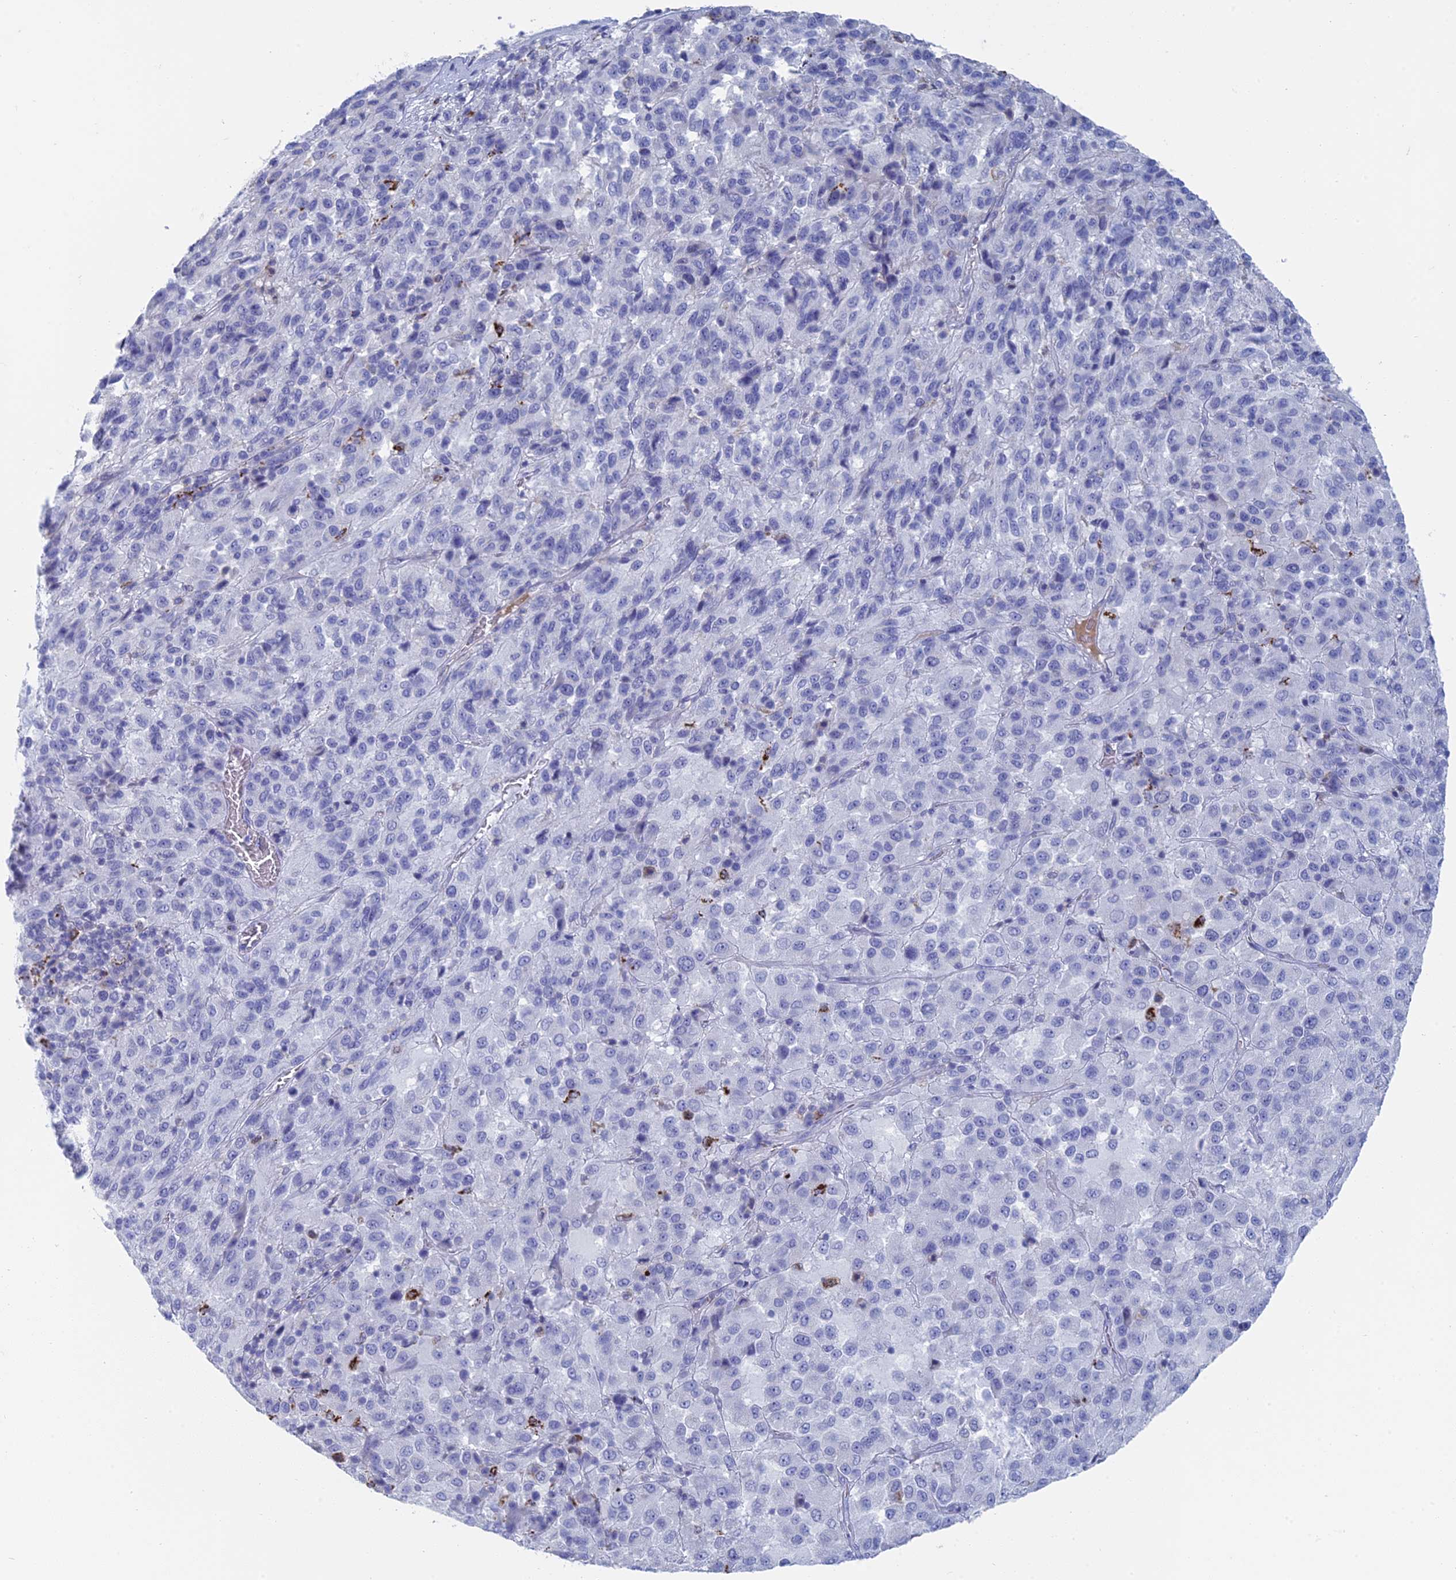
{"staining": {"intensity": "negative", "quantity": "none", "location": "none"}, "tissue": "melanoma", "cell_type": "Tumor cells", "image_type": "cancer", "snomed": [{"axis": "morphology", "description": "Malignant melanoma, Metastatic site"}, {"axis": "topography", "description": "Lung"}], "caption": "This histopathology image is of melanoma stained with IHC to label a protein in brown with the nuclei are counter-stained blue. There is no positivity in tumor cells.", "gene": "ALMS1", "patient": {"sex": "male", "age": 64}}